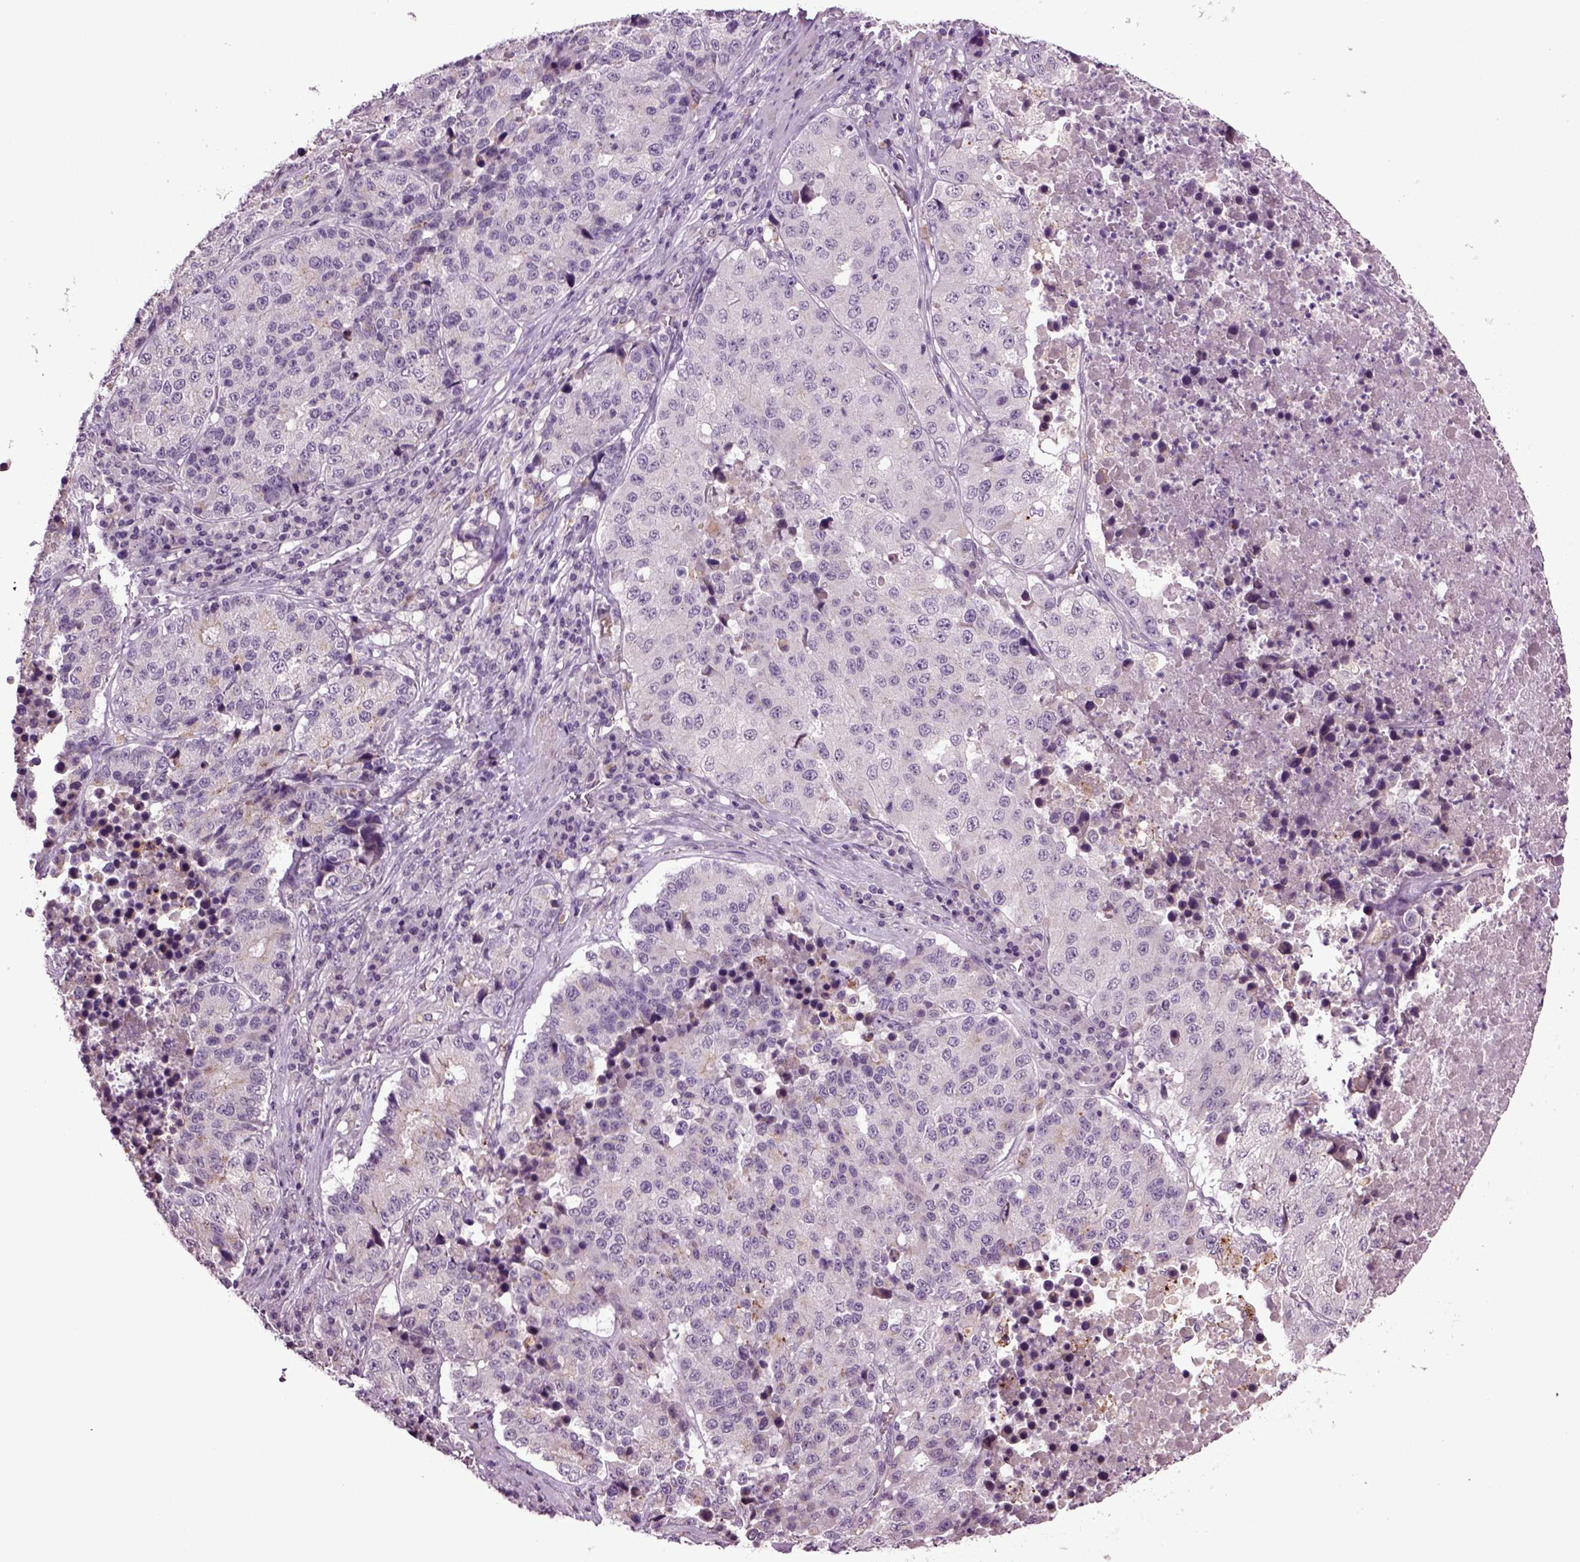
{"staining": {"intensity": "negative", "quantity": "none", "location": "none"}, "tissue": "stomach cancer", "cell_type": "Tumor cells", "image_type": "cancer", "snomed": [{"axis": "morphology", "description": "Adenocarcinoma, NOS"}, {"axis": "topography", "description": "Stomach"}], "caption": "Tumor cells are negative for protein expression in human stomach cancer.", "gene": "SLC17A6", "patient": {"sex": "male", "age": 71}}